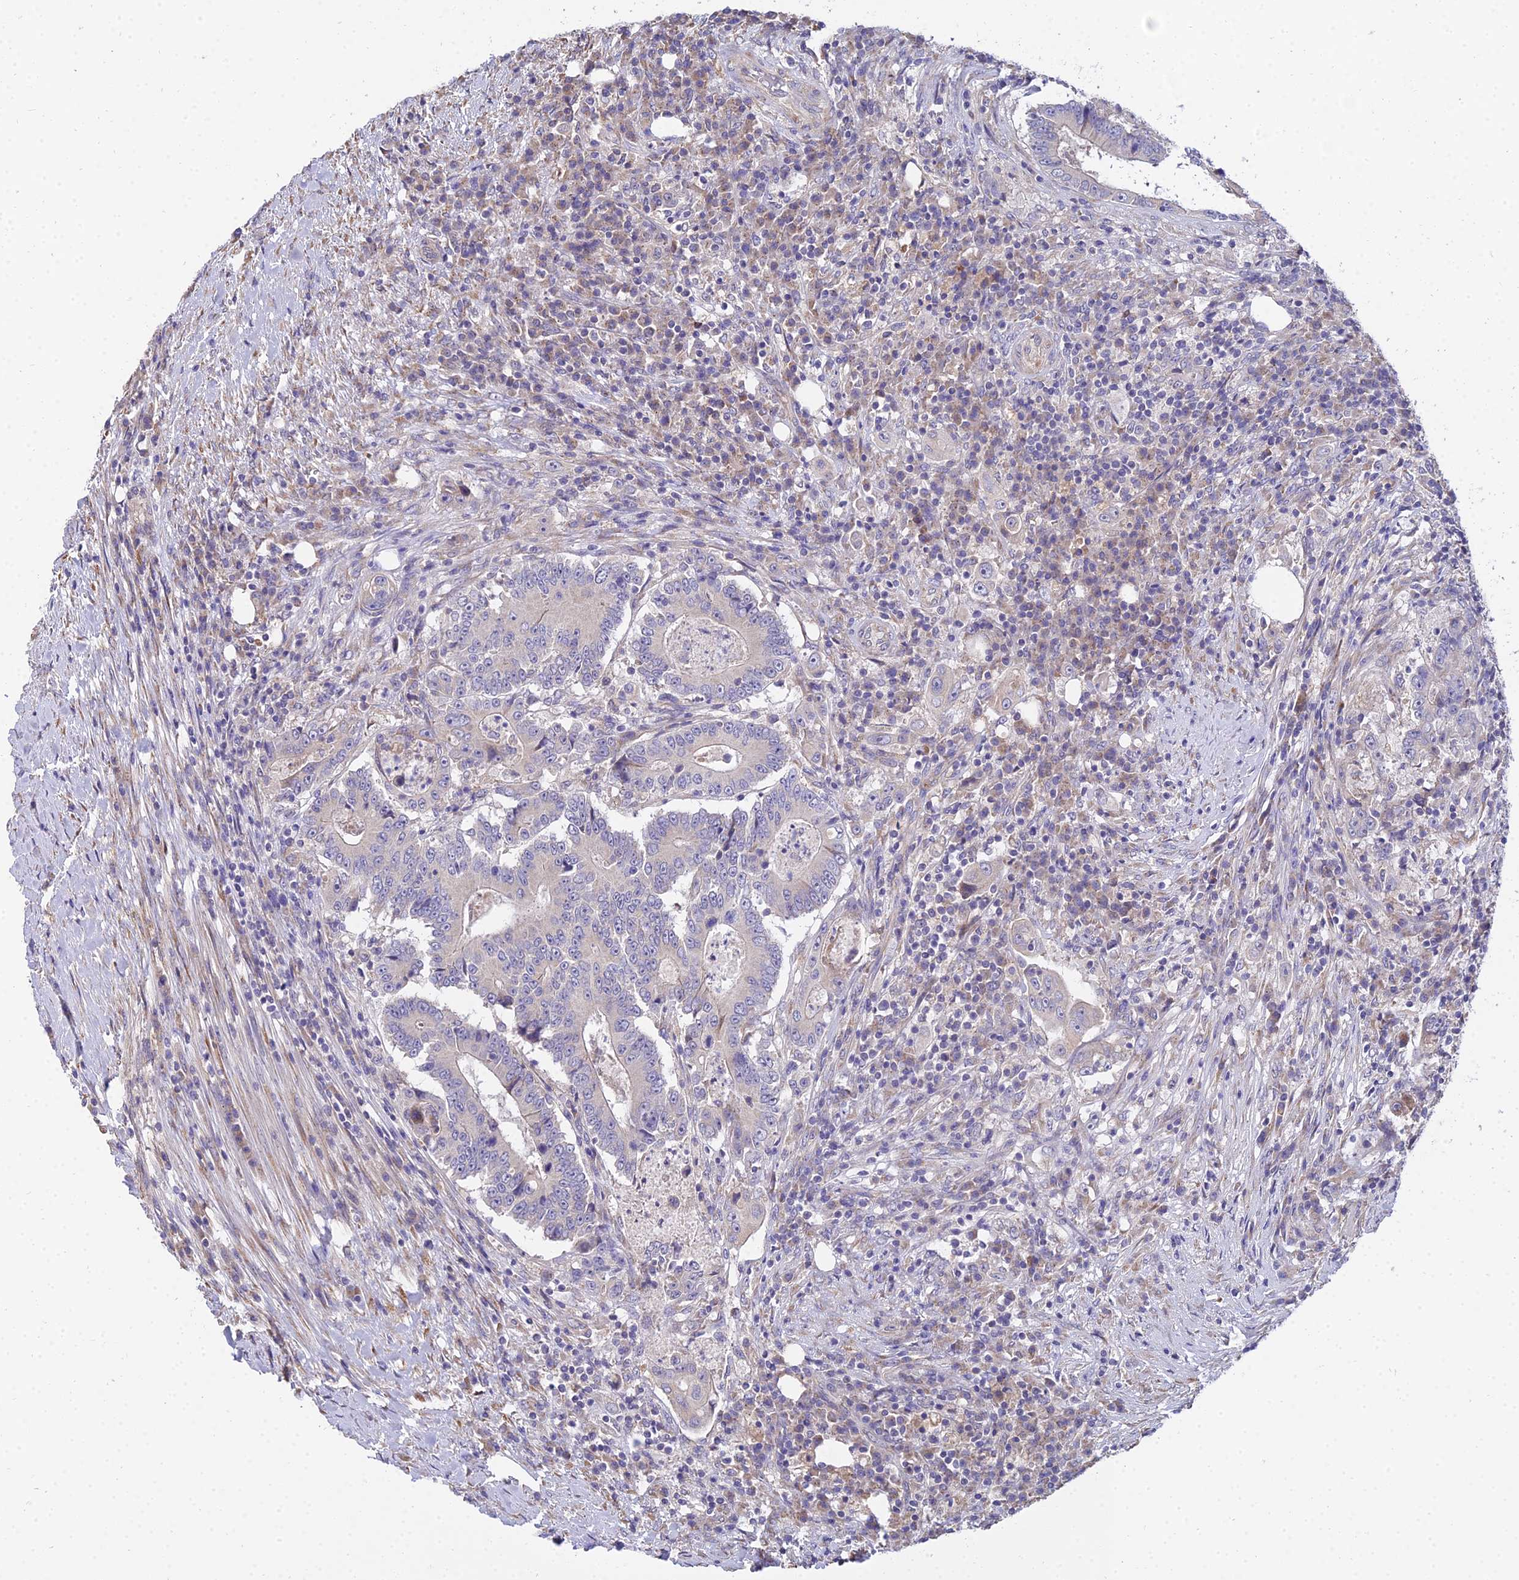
{"staining": {"intensity": "negative", "quantity": "none", "location": "none"}, "tissue": "colorectal cancer", "cell_type": "Tumor cells", "image_type": "cancer", "snomed": [{"axis": "morphology", "description": "Adenocarcinoma, NOS"}, {"axis": "topography", "description": "Colon"}], "caption": "Image shows no significant protein positivity in tumor cells of adenocarcinoma (colorectal).", "gene": "ARL8B", "patient": {"sex": "male", "age": 83}}